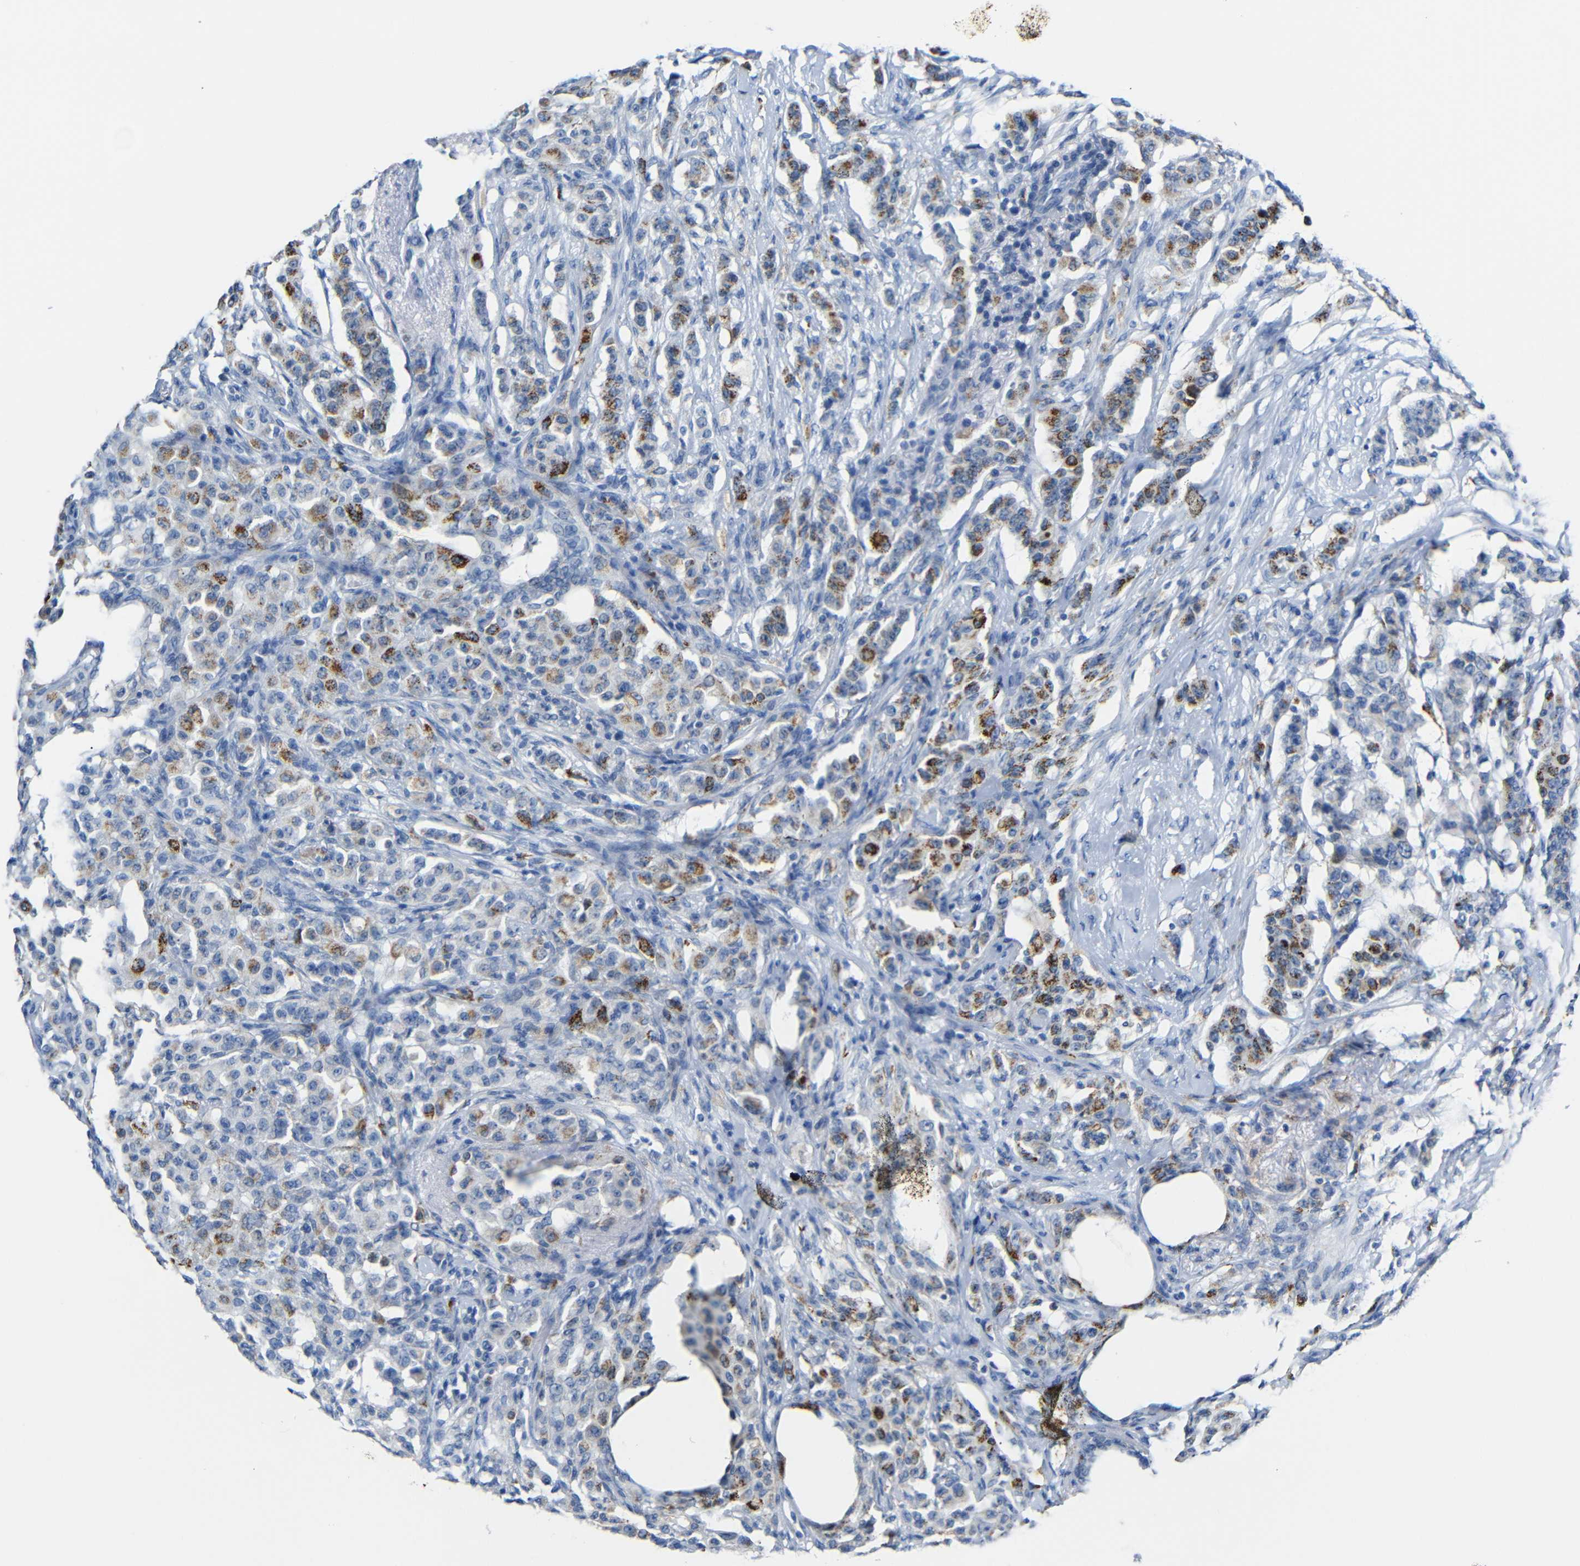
{"staining": {"intensity": "strong", "quantity": "<25%", "location": "cytoplasmic/membranous"}, "tissue": "breast cancer", "cell_type": "Tumor cells", "image_type": "cancer", "snomed": [{"axis": "morphology", "description": "Duct carcinoma"}, {"axis": "topography", "description": "Breast"}], "caption": "This is a micrograph of immunohistochemistry staining of invasive ductal carcinoma (breast), which shows strong staining in the cytoplasmic/membranous of tumor cells.", "gene": "C15orf48", "patient": {"sex": "female", "age": 40}}